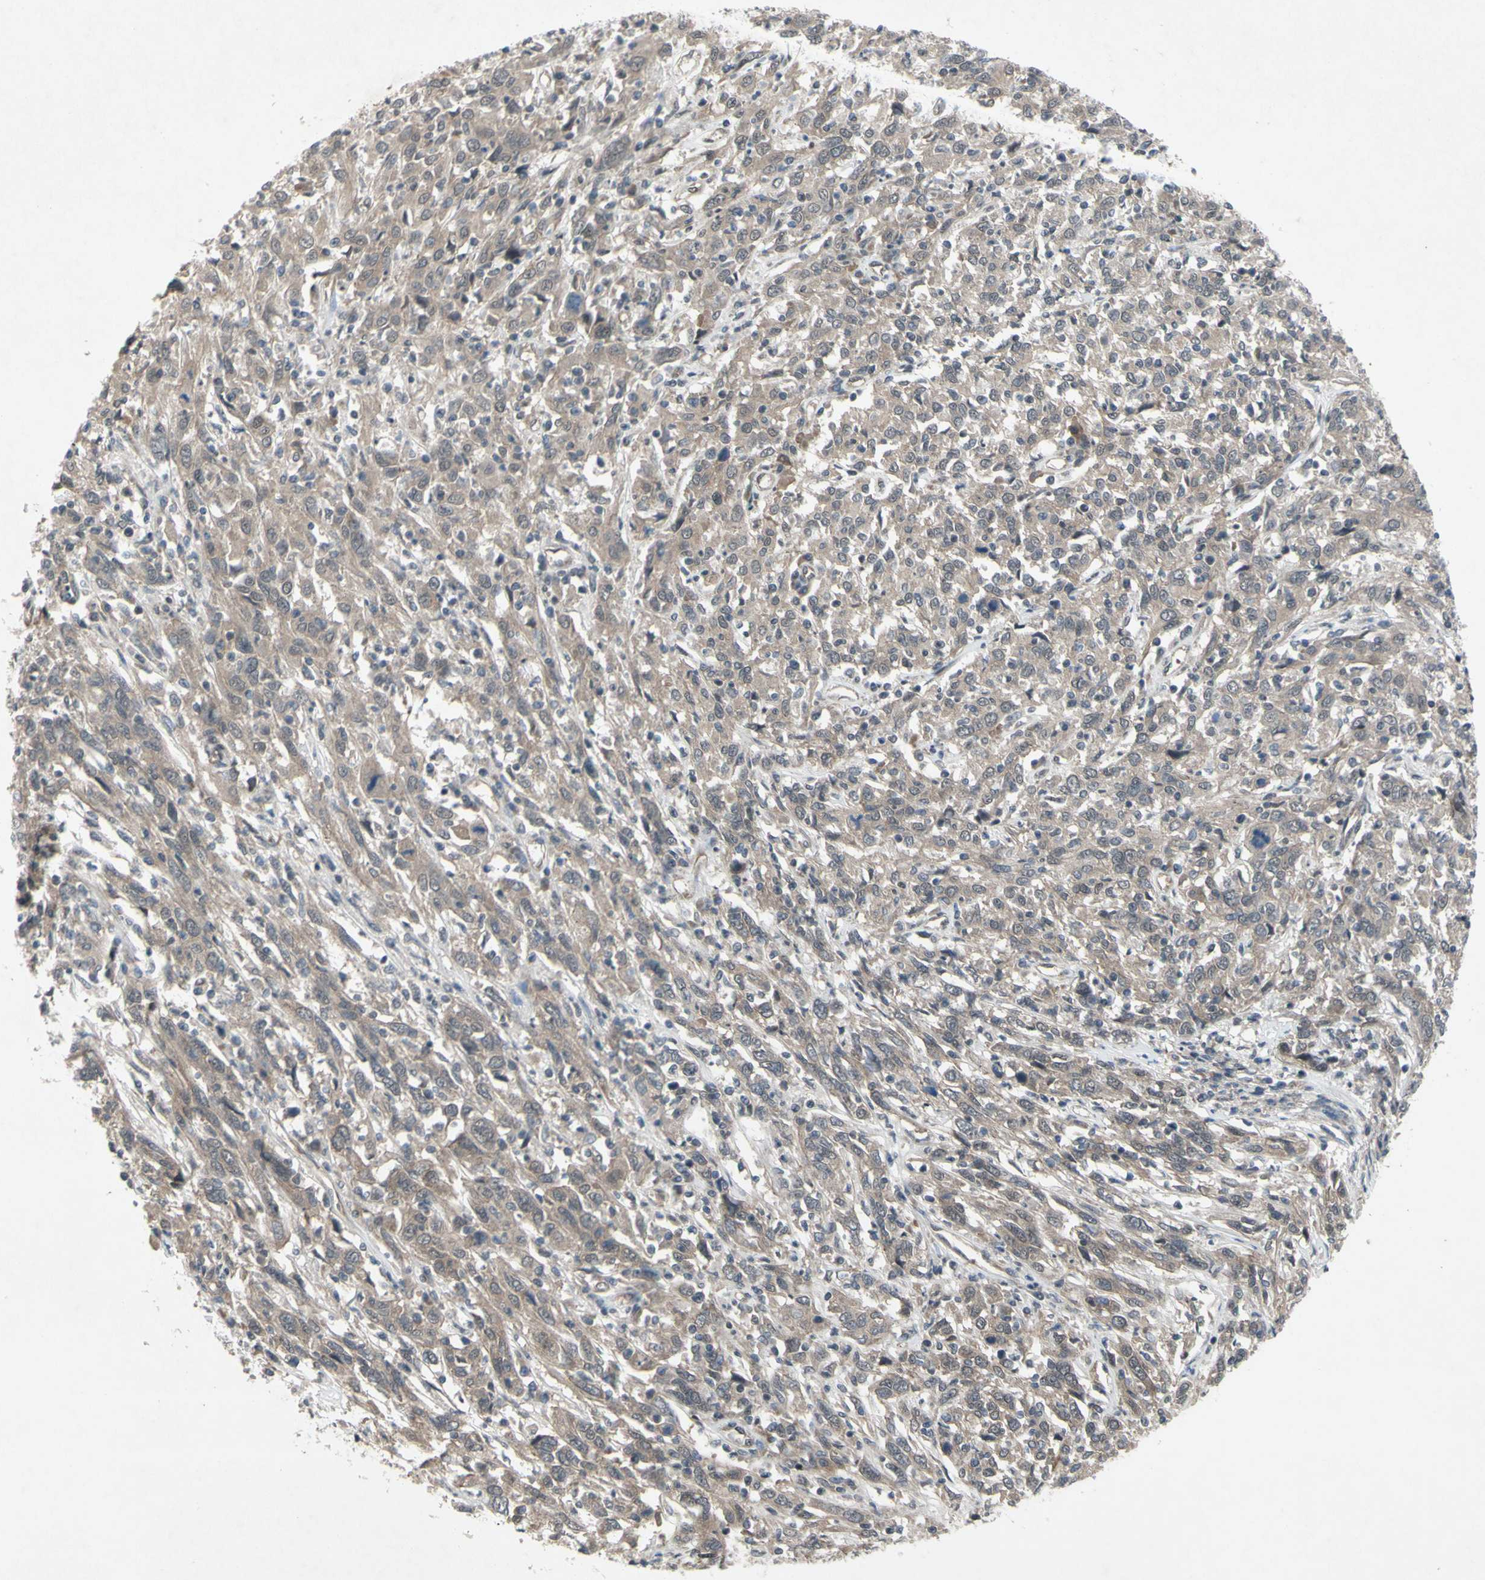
{"staining": {"intensity": "weak", "quantity": ">75%", "location": "cytoplasmic/membranous"}, "tissue": "cervical cancer", "cell_type": "Tumor cells", "image_type": "cancer", "snomed": [{"axis": "morphology", "description": "Squamous cell carcinoma, NOS"}, {"axis": "topography", "description": "Cervix"}], "caption": "A brown stain shows weak cytoplasmic/membranous positivity of a protein in cervical cancer tumor cells.", "gene": "TRDMT1", "patient": {"sex": "female", "age": 46}}